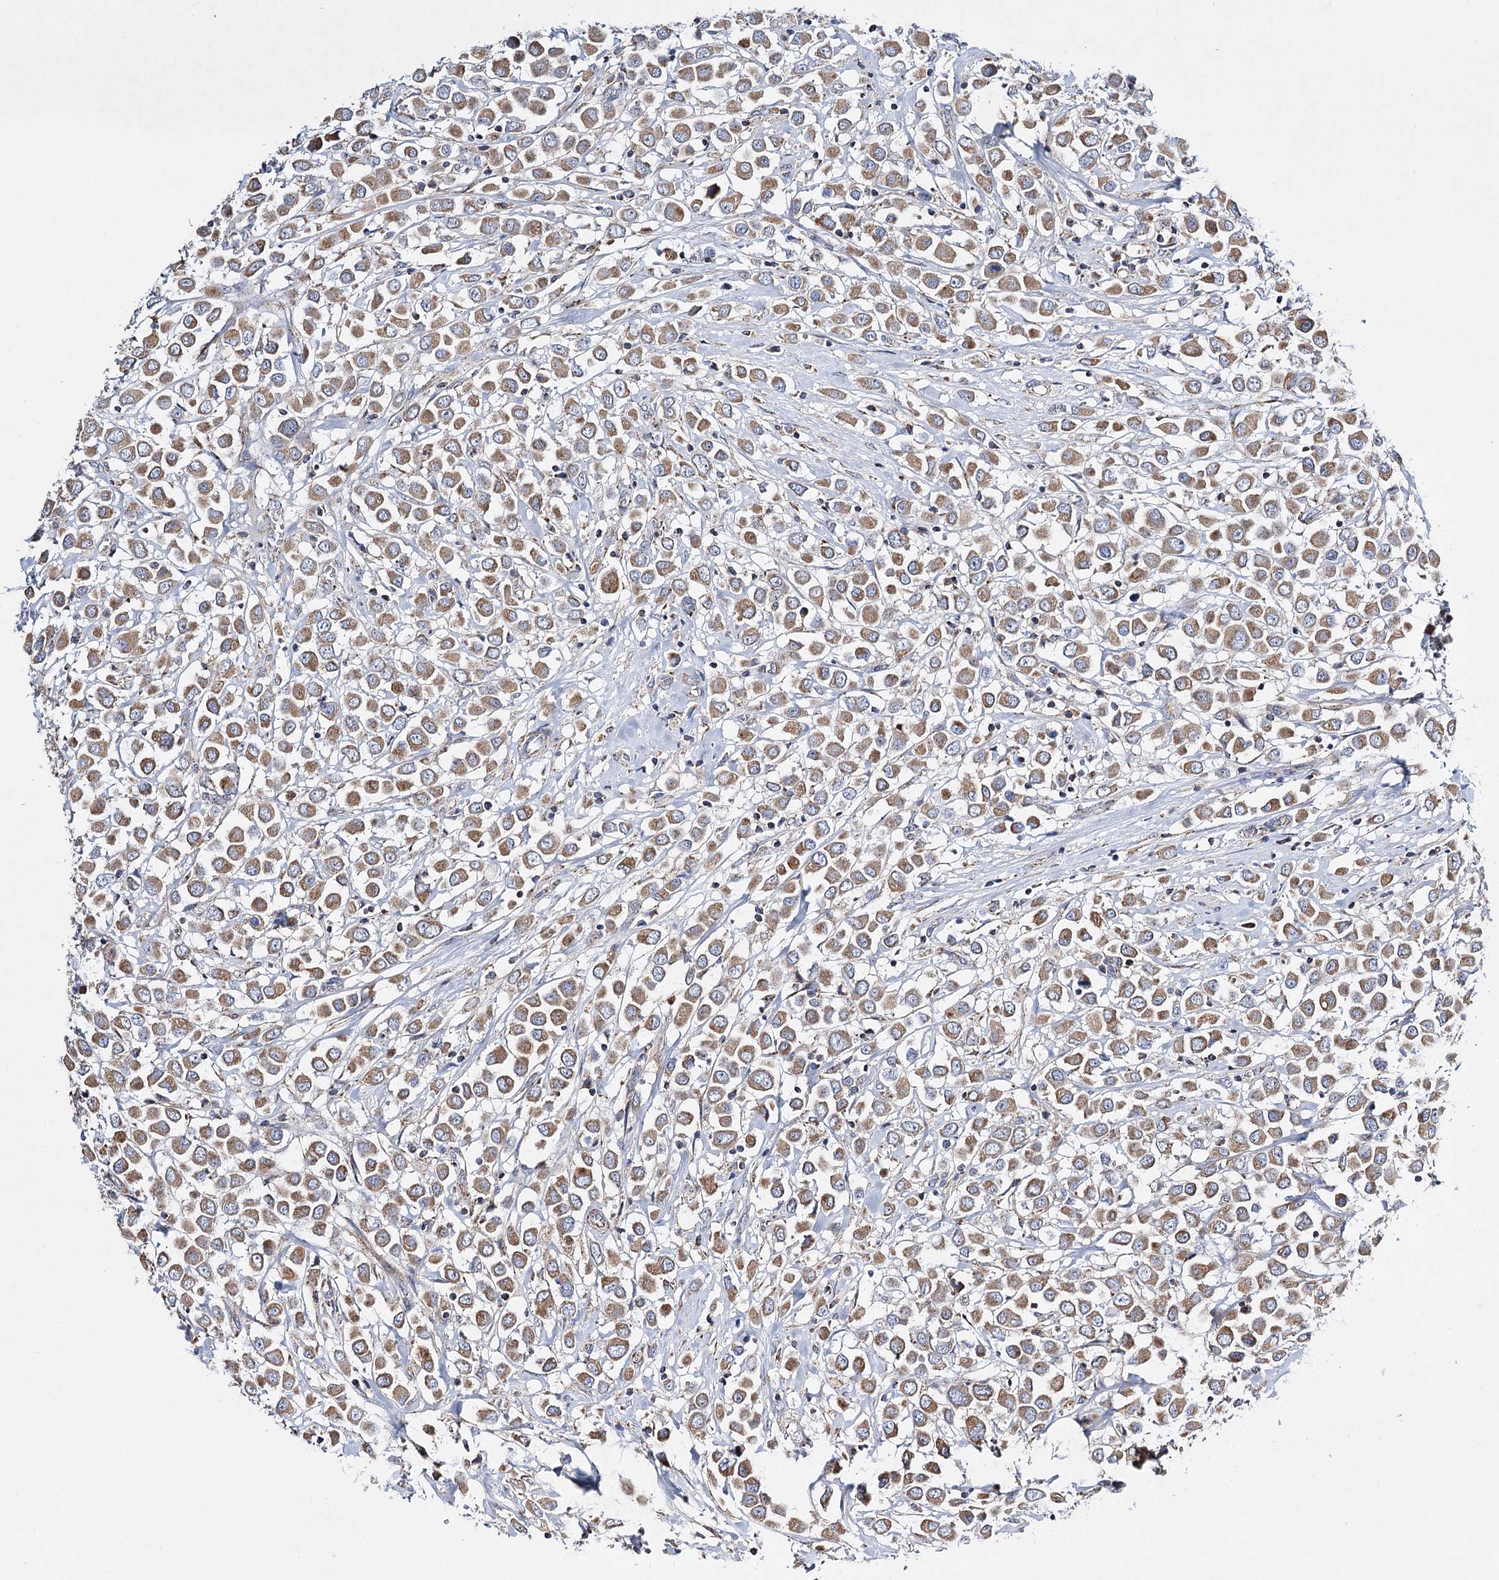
{"staining": {"intensity": "moderate", "quantity": ">75%", "location": "cytoplasmic/membranous"}, "tissue": "breast cancer", "cell_type": "Tumor cells", "image_type": "cancer", "snomed": [{"axis": "morphology", "description": "Duct carcinoma"}, {"axis": "topography", "description": "Breast"}], "caption": "Human breast infiltrating ductal carcinoma stained with a brown dye shows moderate cytoplasmic/membranous positive expression in about >75% of tumor cells.", "gene": "CFAP46", "patient": {"sex": "female", "age": 61}}